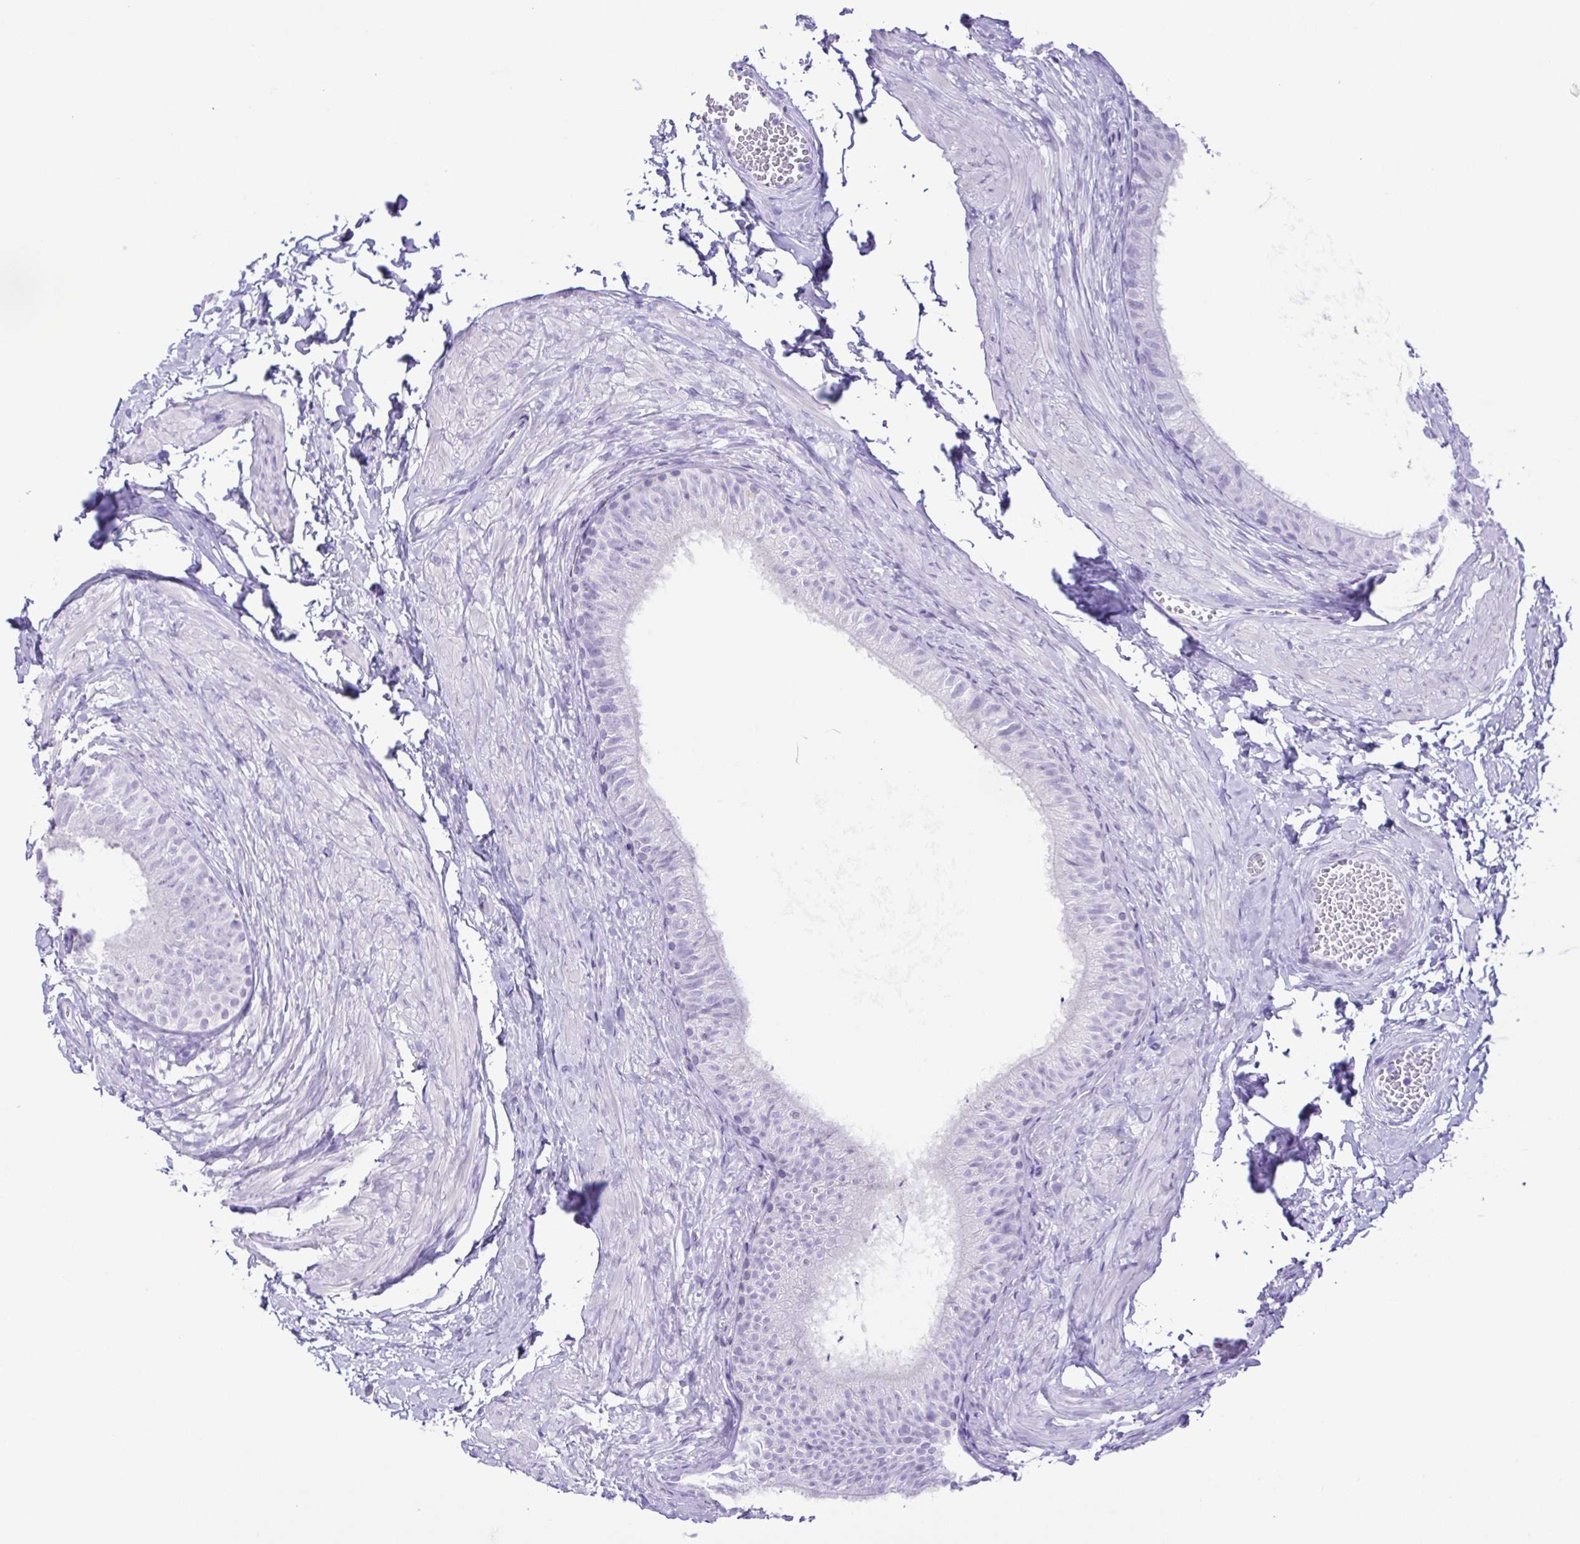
{"staining": {"intensity": "negative", "quantity": "none", "location": "none"}, "tissue": "epididymis", "cell_type": "Glandular cells", "image_type": "normal", "snomed": [{"axis": "morphology", "description": "Normal tissue, NOS"}, {"axis": "topography", "description": "Epididymis, spermatic cord, NOS"}, {"axis": "topography", "description": "Epididymis"}, {"axis": "topography", "description": "Peripheral nerve tissue"}], "caption": "A high-resolution photomicrograph shows immunohistochemistry staining of unremarkable epididymis, which shows no significant expression in glandular cells.", "gene": "CASP14", "patient": {"sex": "male", "age": 29}}